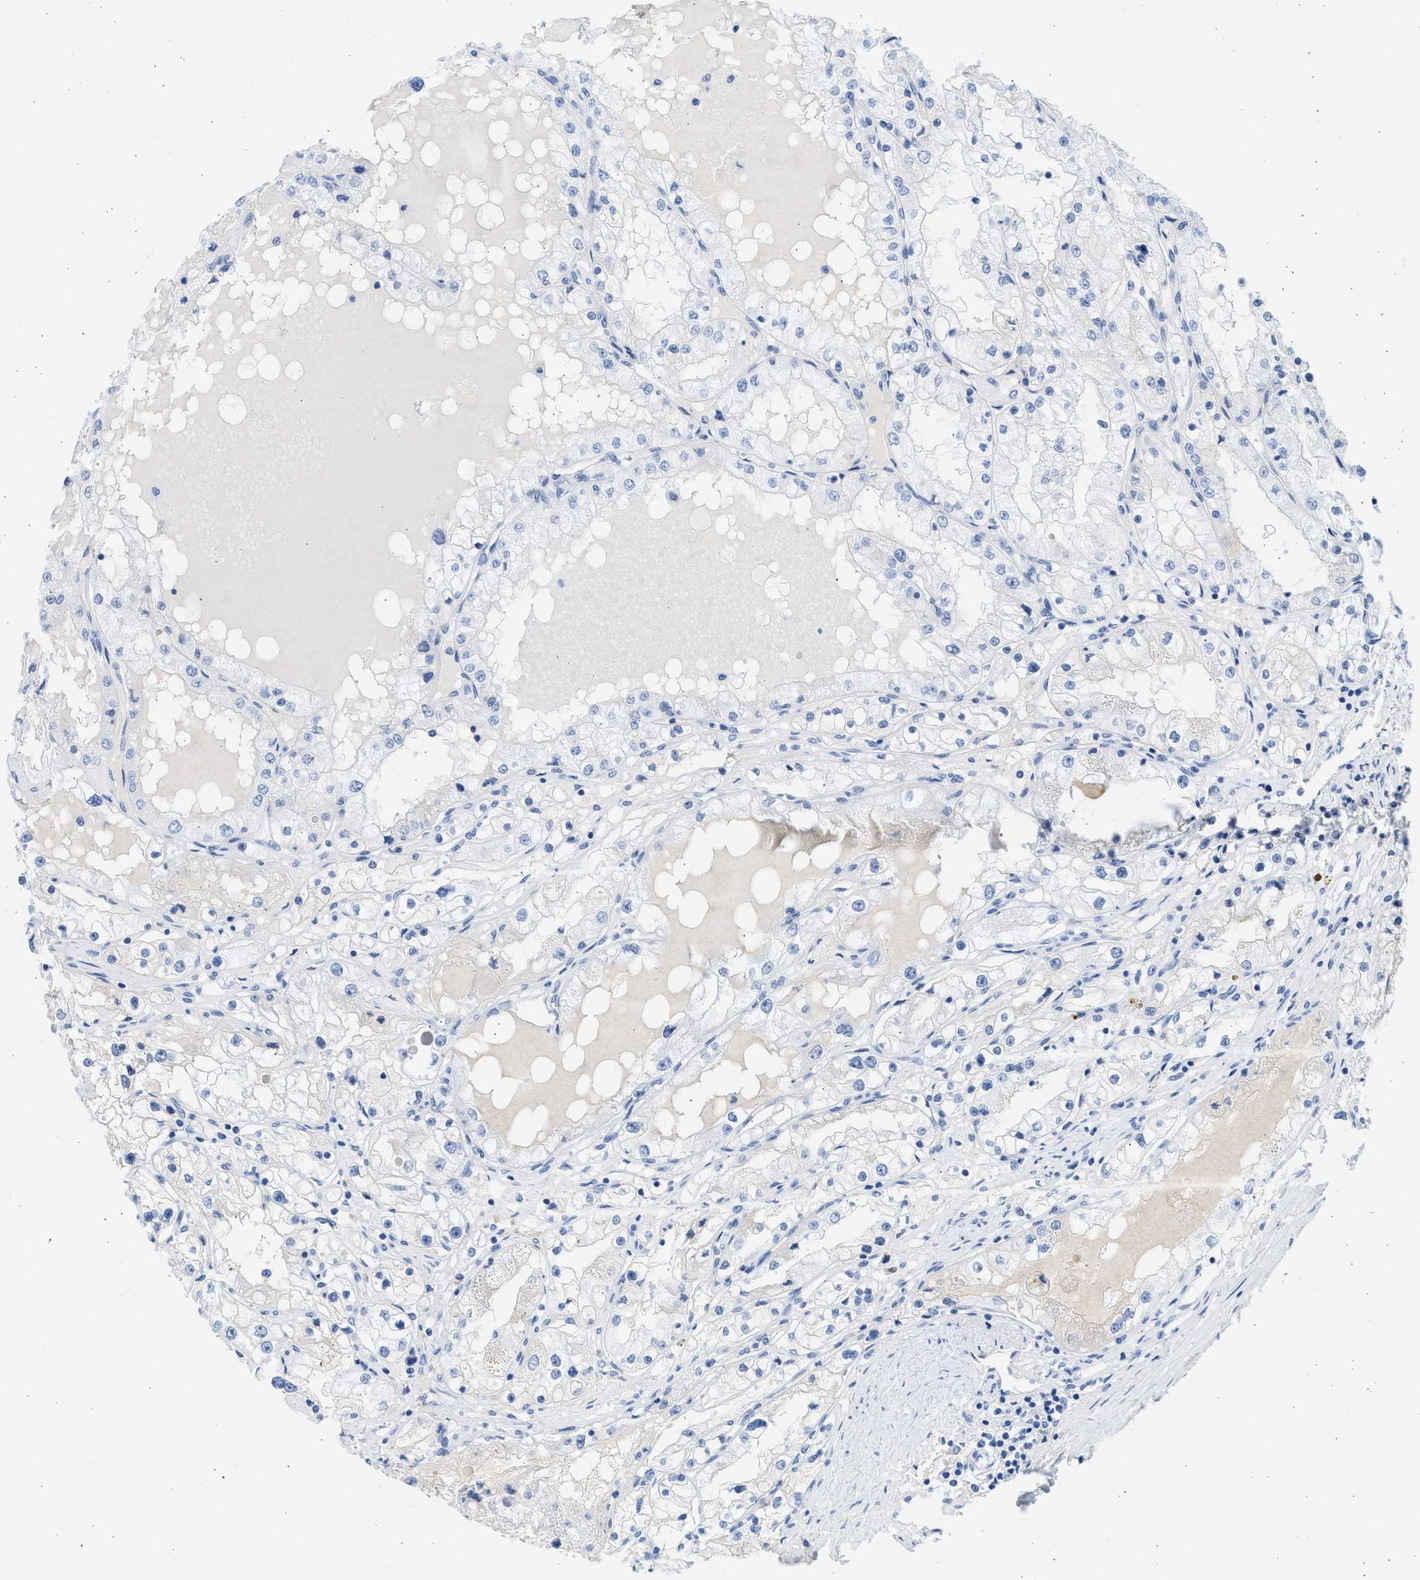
{"staining": {"intensity": "weak", "quantity": "<25%", "location": "cytoplasmic/membranous"}, "tissue": "renal cancer", "cell_type": "Tumor cells", "image_type": "cancer", "snomed": [{"axis": "morphology", "description": "Adenocarcinoma, NOS"}, {"axis": "topography", "description": "Kidney"}], "caption": "IHC photomicrograph of neoplastic tissue: human renal adenocarcinoma stained with DAB (3,3'-diaminobenzidine) shows no significant protein expression in tumor cells.", "gene": "SPATA3", "patient": {"sex": "male", "age": 68}}